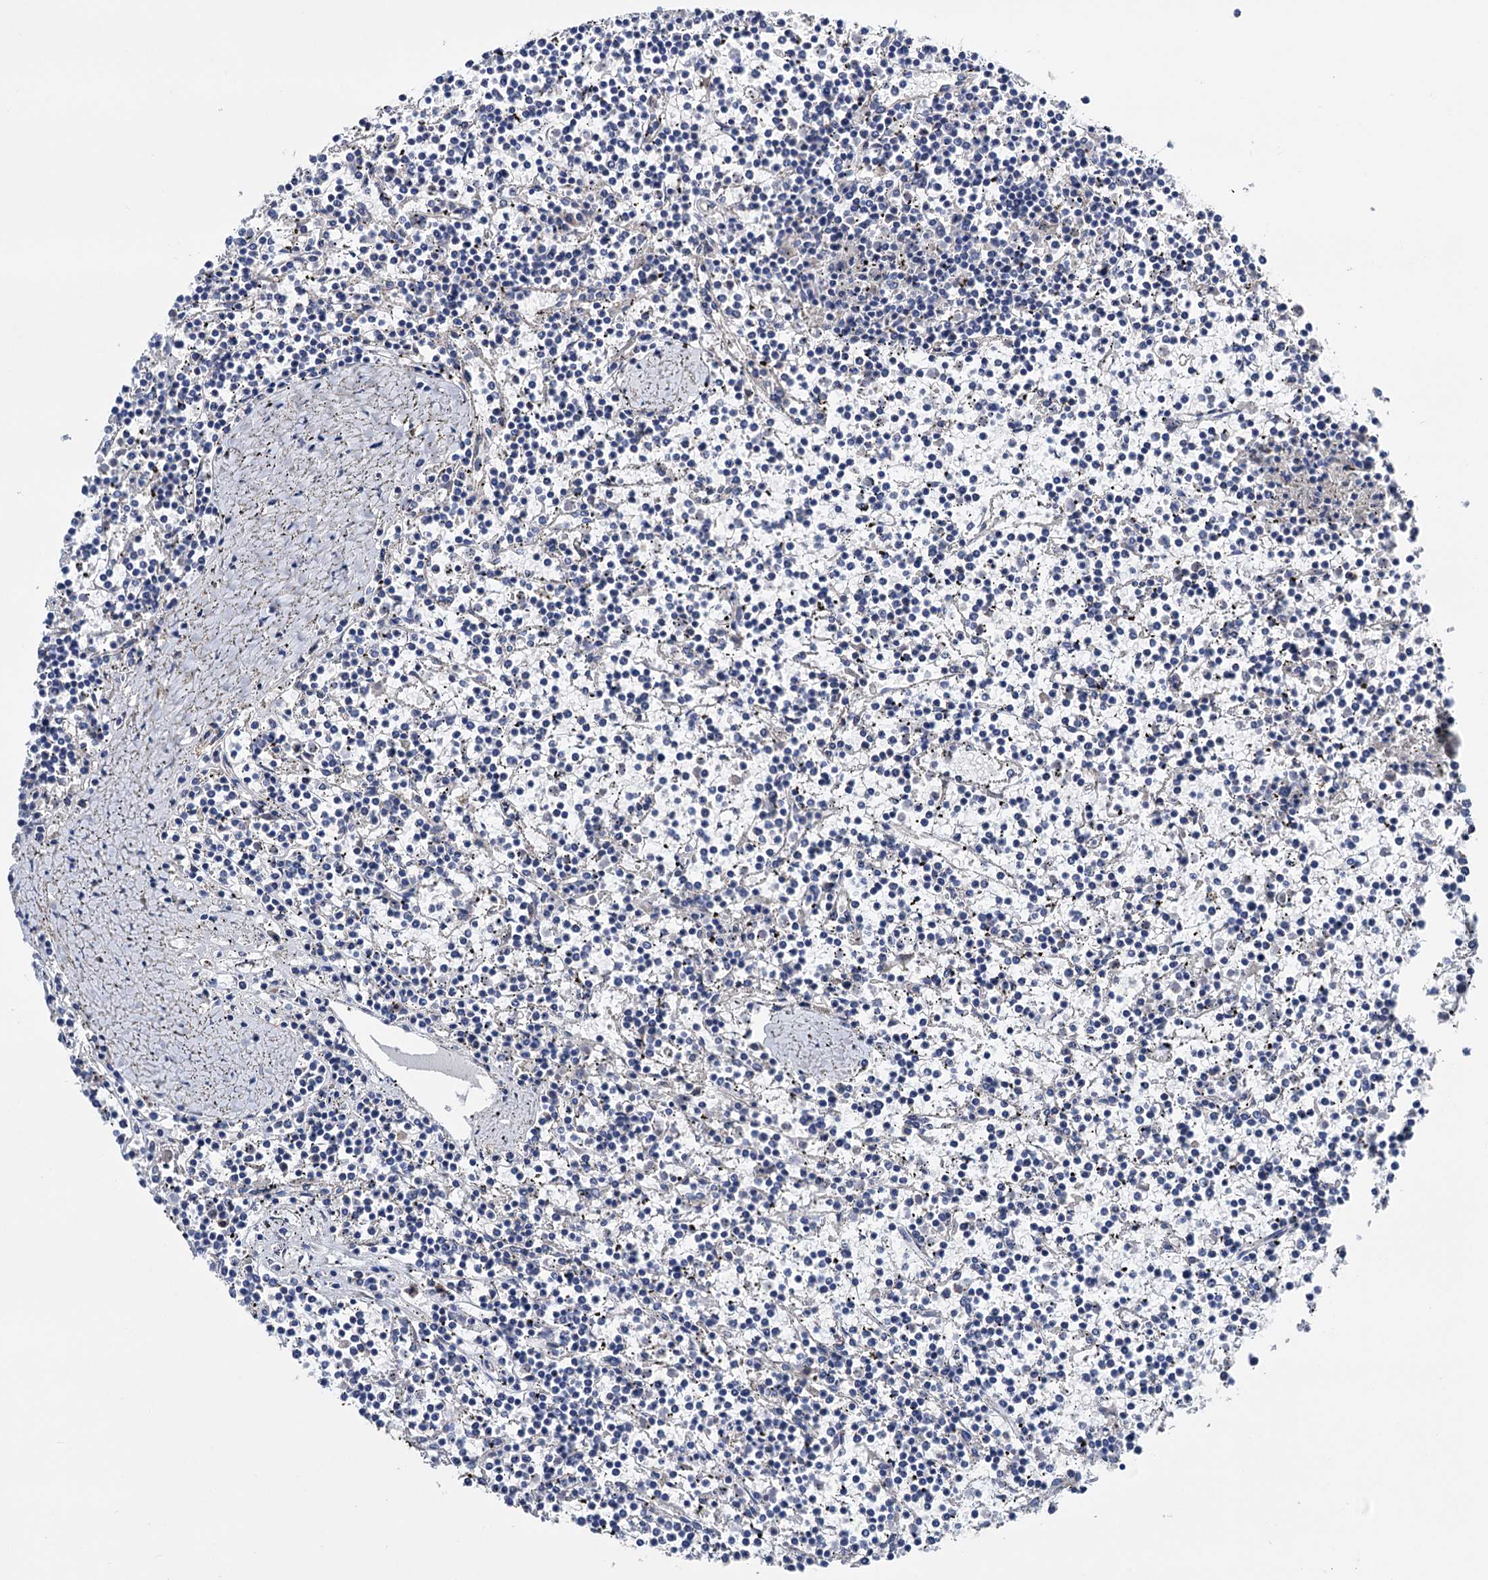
{"staining": {"intensity": "negative", "quantity": "none", "location": "none"}, "tissue": "lymphoma", "cell_type": "Tumor cells", "image_type": "cancer", "snomed": [{"axis": "morphology", "description": "Malignant lymphoma, non-Hodgkin's type, Low grade"}, {"axis": "topography", "description": "Spleen"}], "caption": "Immunohistochemistry image of neoplastic tissue: human low-grade malignant lymphoma, non-Hodgkin's type stained with DAB exhibits no significant protein staining in tumor cells. (DAB IHC visualized using brightfield microscopy, high magnification).", "gene": "STING1", "patient": {"sex": "female", "age": 19}}